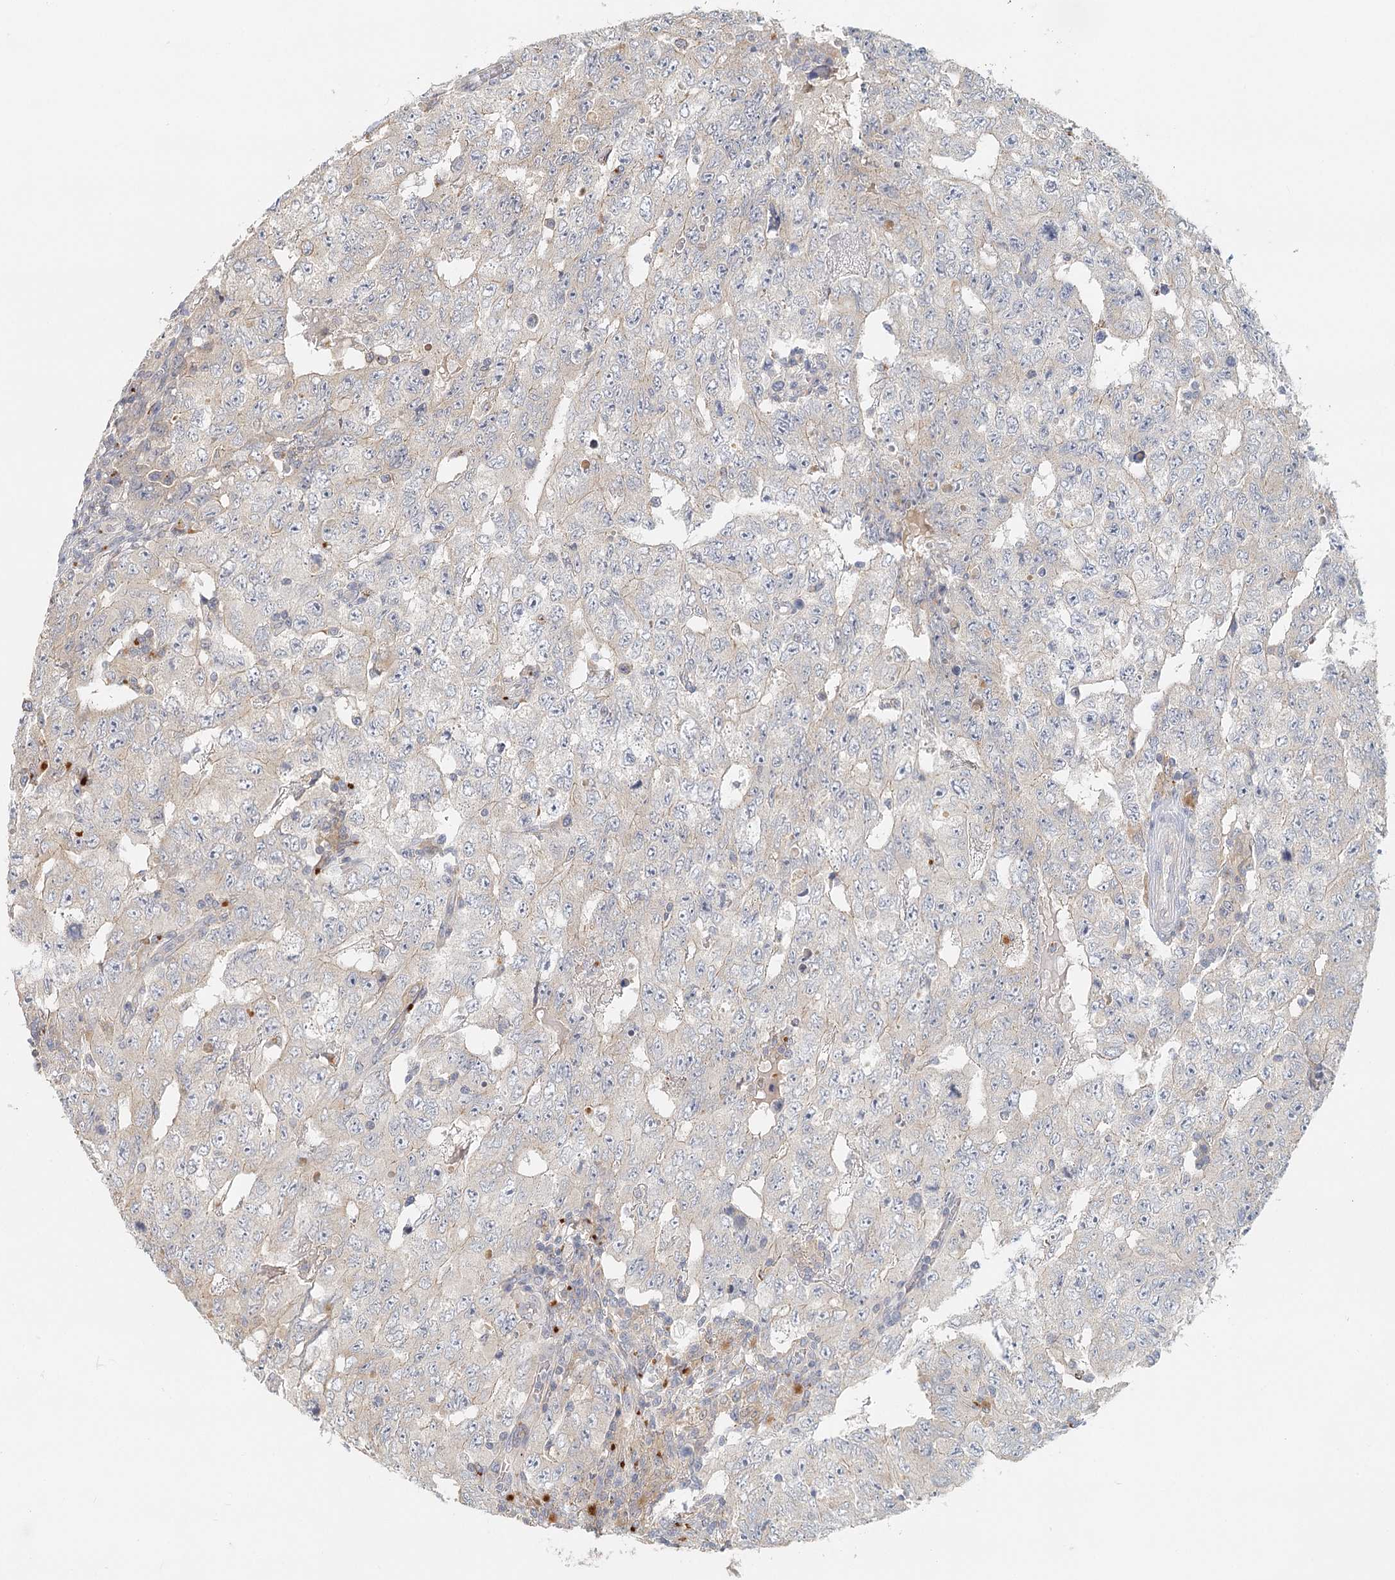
{"staining": {"intensity": "weak", "quantity": "<25%", "location": "cytoplasmic/membranous"}, "tissue": "testis cancer", "cell_type": "Tumor cells", "image_type": "cancer", "snomed": [{"axis": "morphology", "description": "Carcinoma, Embryonal, NOS"}, {"axis": "topography", "description": "Testis"}], "caption": "Immunohistochemistry histopathology image of testis cancer stained for a protein (brown), which reveals no positivity in tumor cells. Brightfield microscopy of immunohistochemistry (IHC) stained with DAB (3,3'-diaminobenzidine) (brown) and hematoxylin (blue), captured at high magnification.", "gene": "VSIG1", "patient": {"sex": "male", "age": 26}}